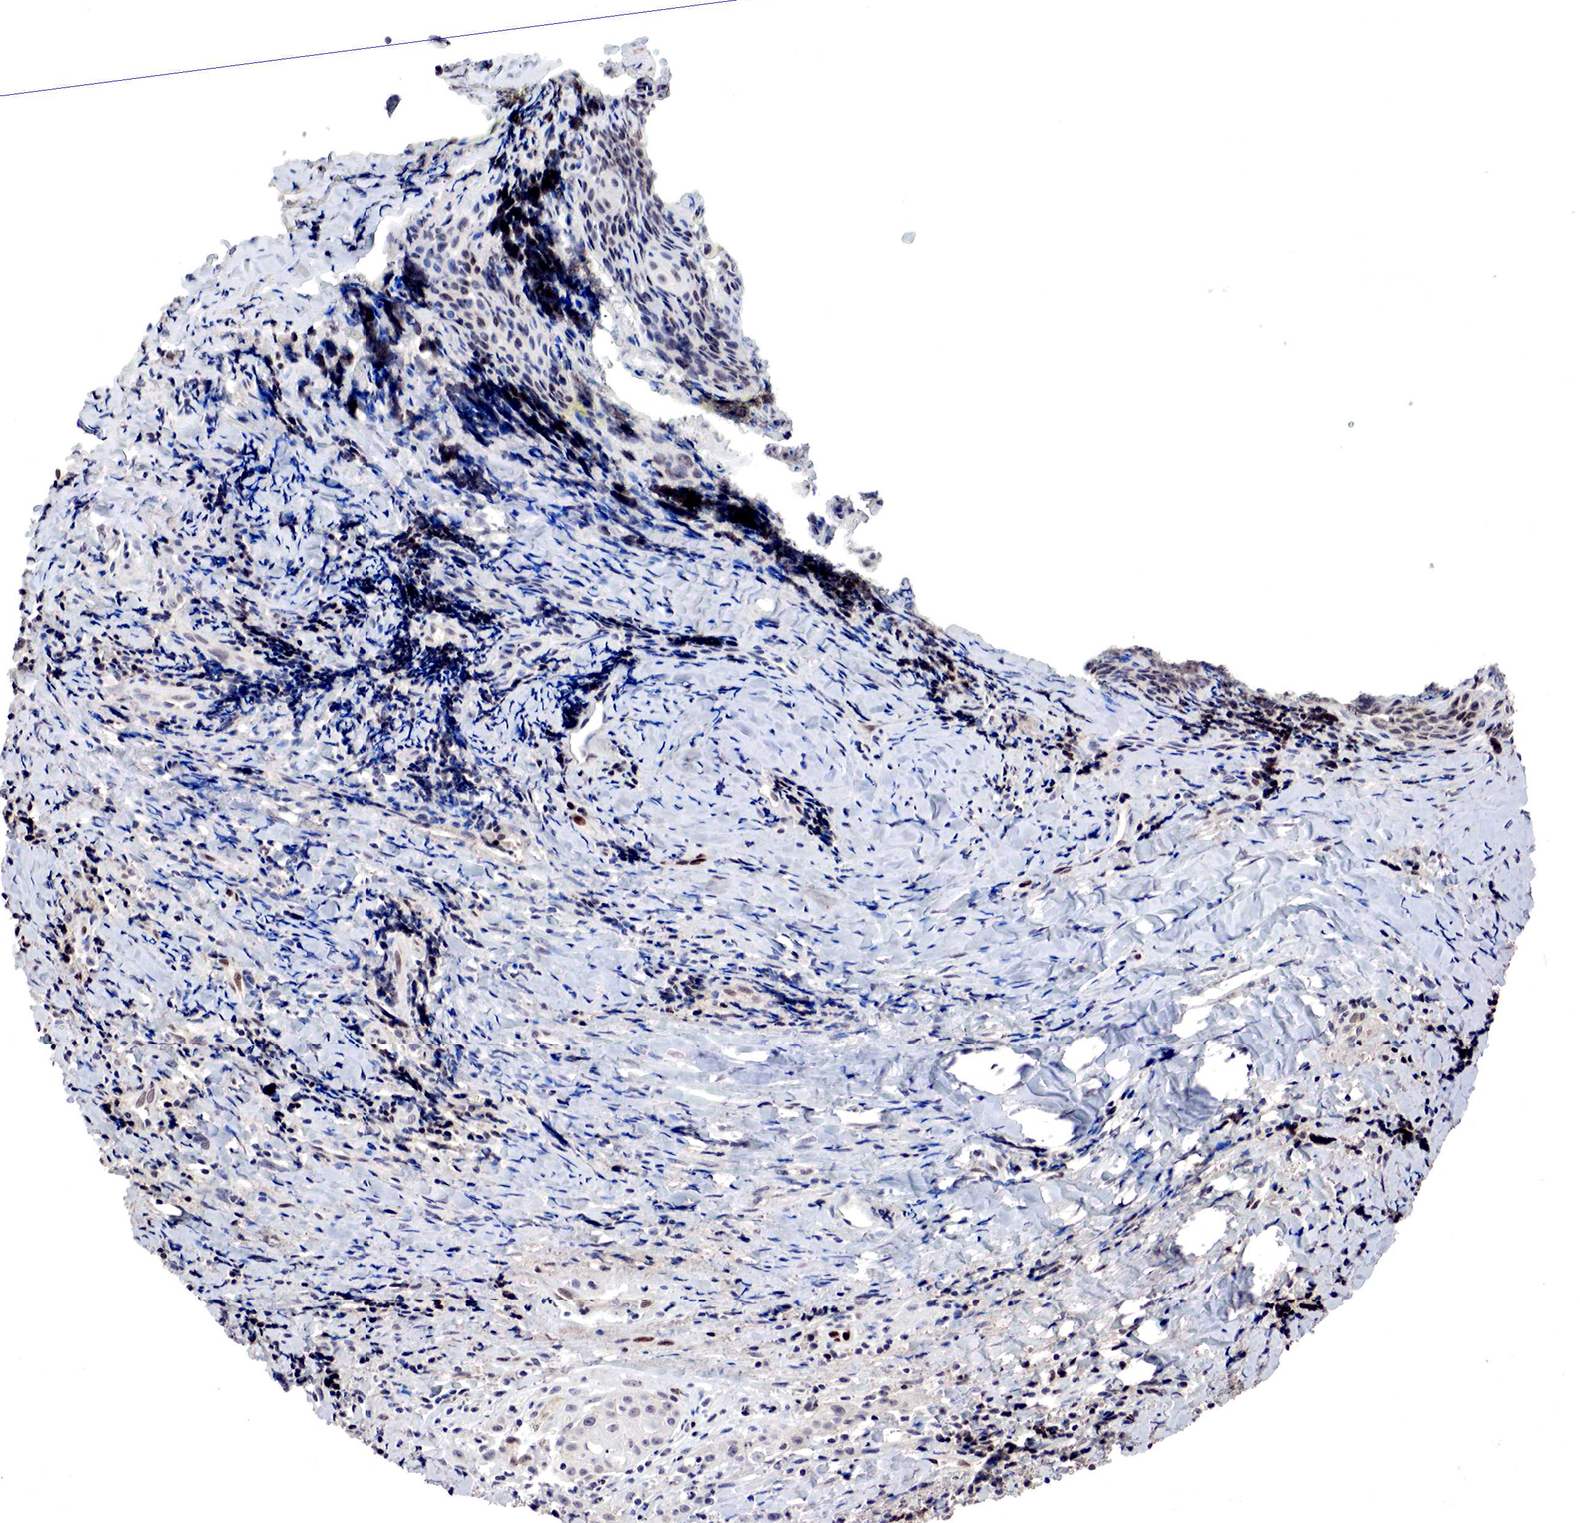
{"staining": {"intensity": "negative", "quantity": "none", "location": "none"}, "tissue": "head and neck cancer", "cell_type": "Tumor cells", "image_type": "cancer", "snomed": [{"axis": "morphology", "description": "Squamous cell carcinoma, NOS"}, {"axis": "topography", "description": "Oral tissue"}, {"axis": "topography", "description": "Head-Neck"}], "caption": "Tumor cells are negative for protein expression in human squamous cell carcinoma (head and neck).", "gene": "DACH2", "patient": {"sex": "female", "age": 82}}